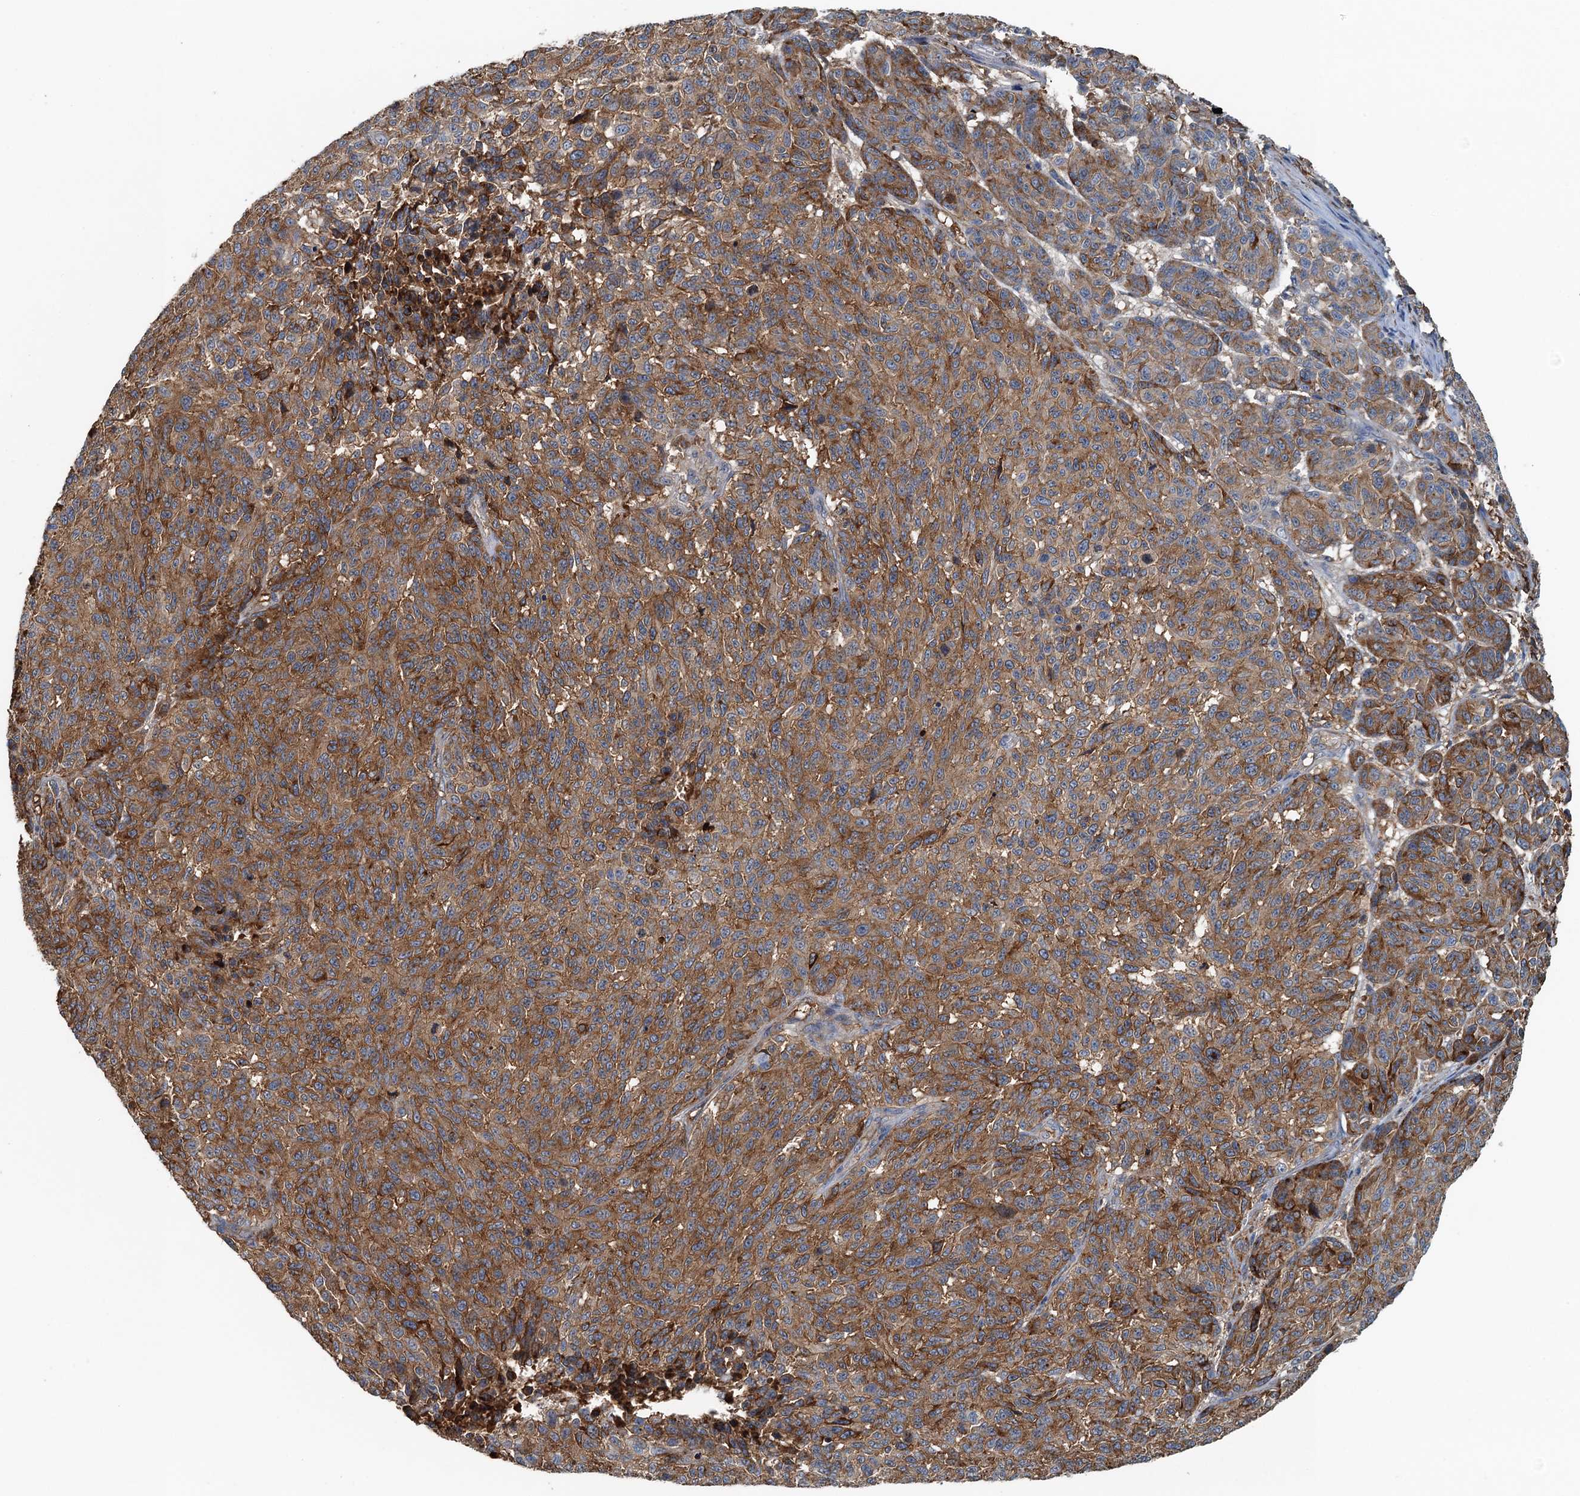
{"staining": {"intensity": "moderate", "quantity": ">75%", "location": "cytoplasmic/membranous"}, "tissue": "melanoma", "cell_type": "Tumor cells", "image_type": "cancer", "snomed": [{"axis": "morphology", "description": "Malignant melanoma, NOS"}, {"axis": "topography", "description": "Skin"}], "caption": "Immunohistochemistry (IHC) photomicrograph of malignant melanoma stained for a protein (brown), which demonstrates medium levels of moderate cytoplasmic/membranous expression in approximately >75% of tumor cells.", "gene": "LSM14B", "patient": {"sex": "male", "age": 49}}